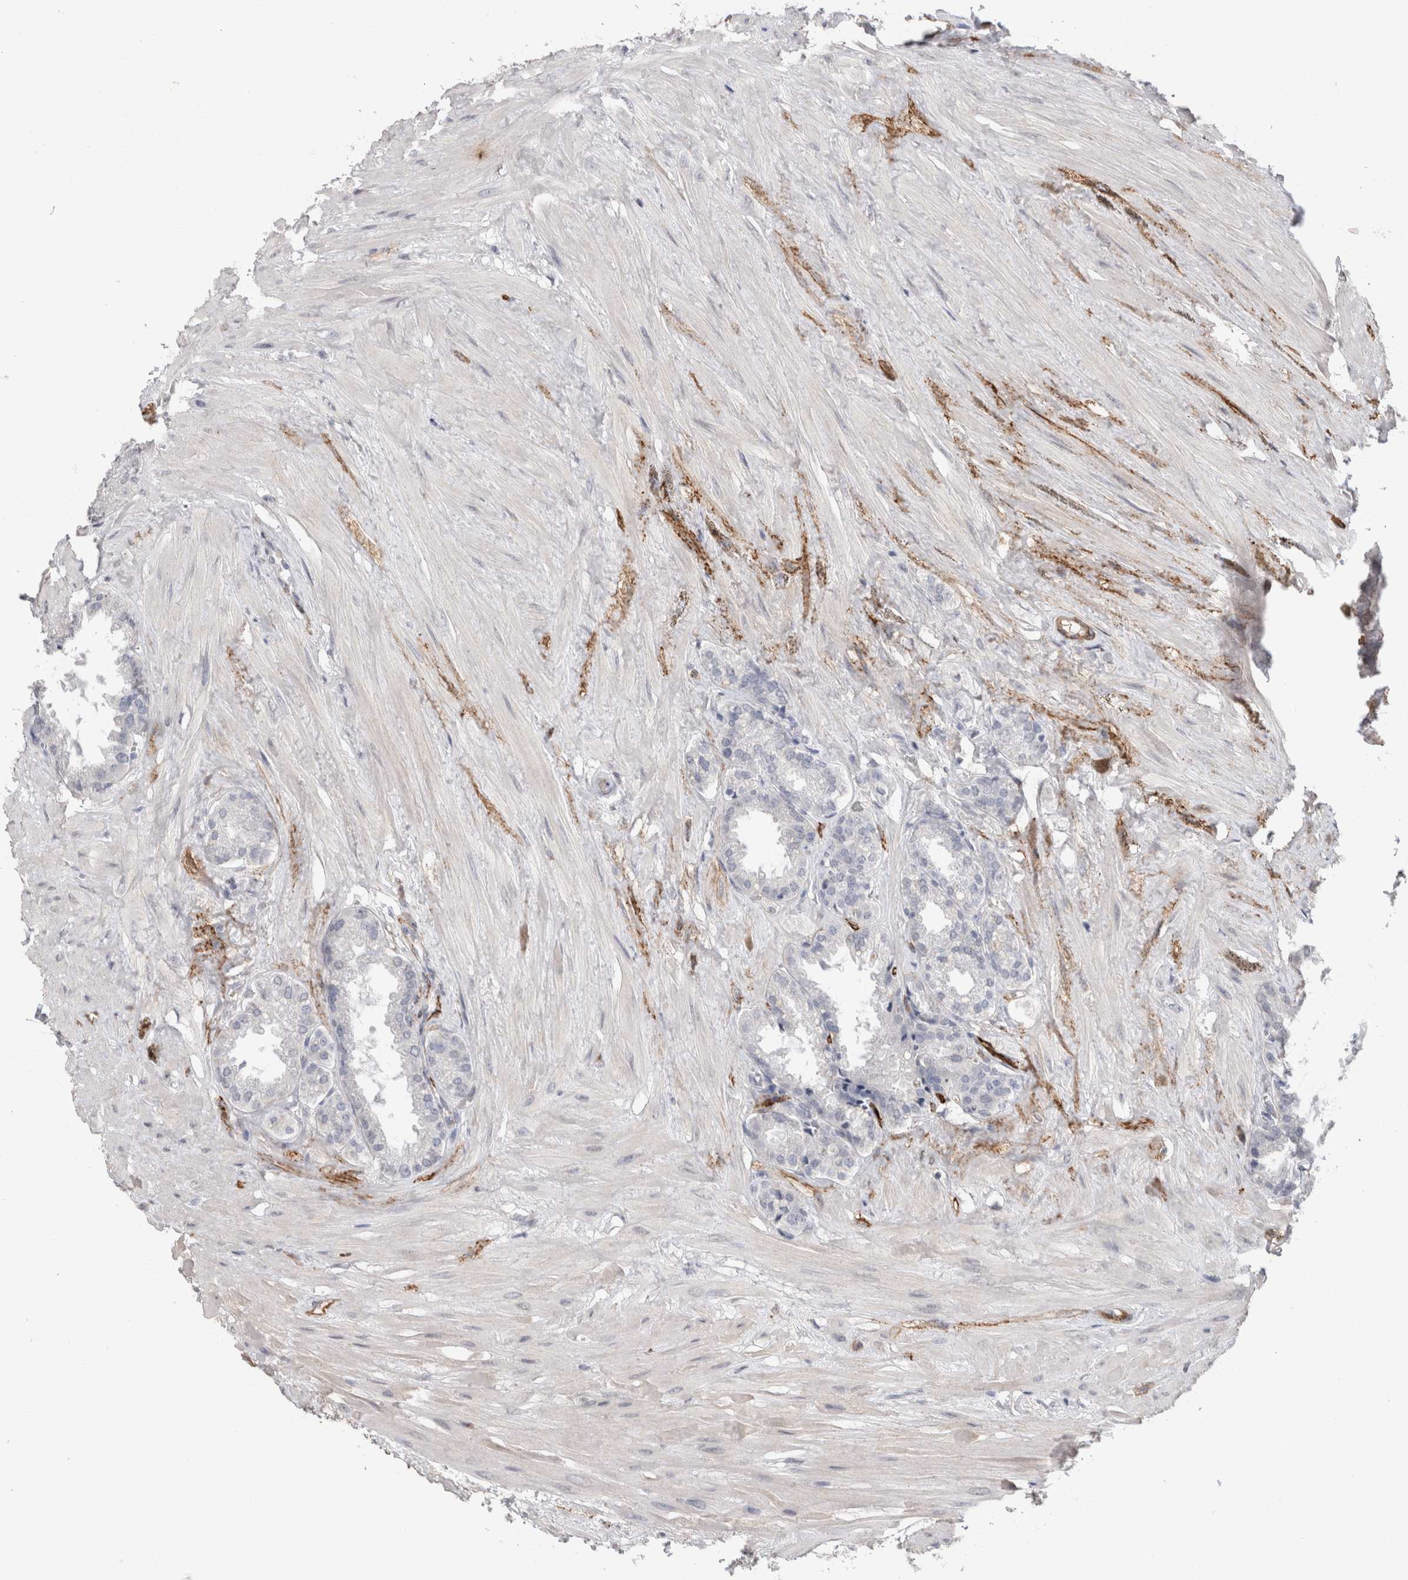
{"staining": {"intensity": "negative", "quantity": "none", "location": "none"}, "tissue": "seminal vesicle", "cell_type": "Glandular cells", "image_type": "normal", "snomed": [{"axis": "morphology", "description": "Normal tissue, NOS"}, {"axis": "topography", "description": "Seminal veicle"}], "caption": "High power microscopy image of an immunohistochemistry histopathology image of normal seminal vesicle, revealing no significant positivity in glandular cells. (DAB (3,3'-diaminobenzidine) immunohistochemistry visualized using brightfield microscopy, high magnification).", "gene": "CDH13", "patient": {"sex": "male", "age": 46}}